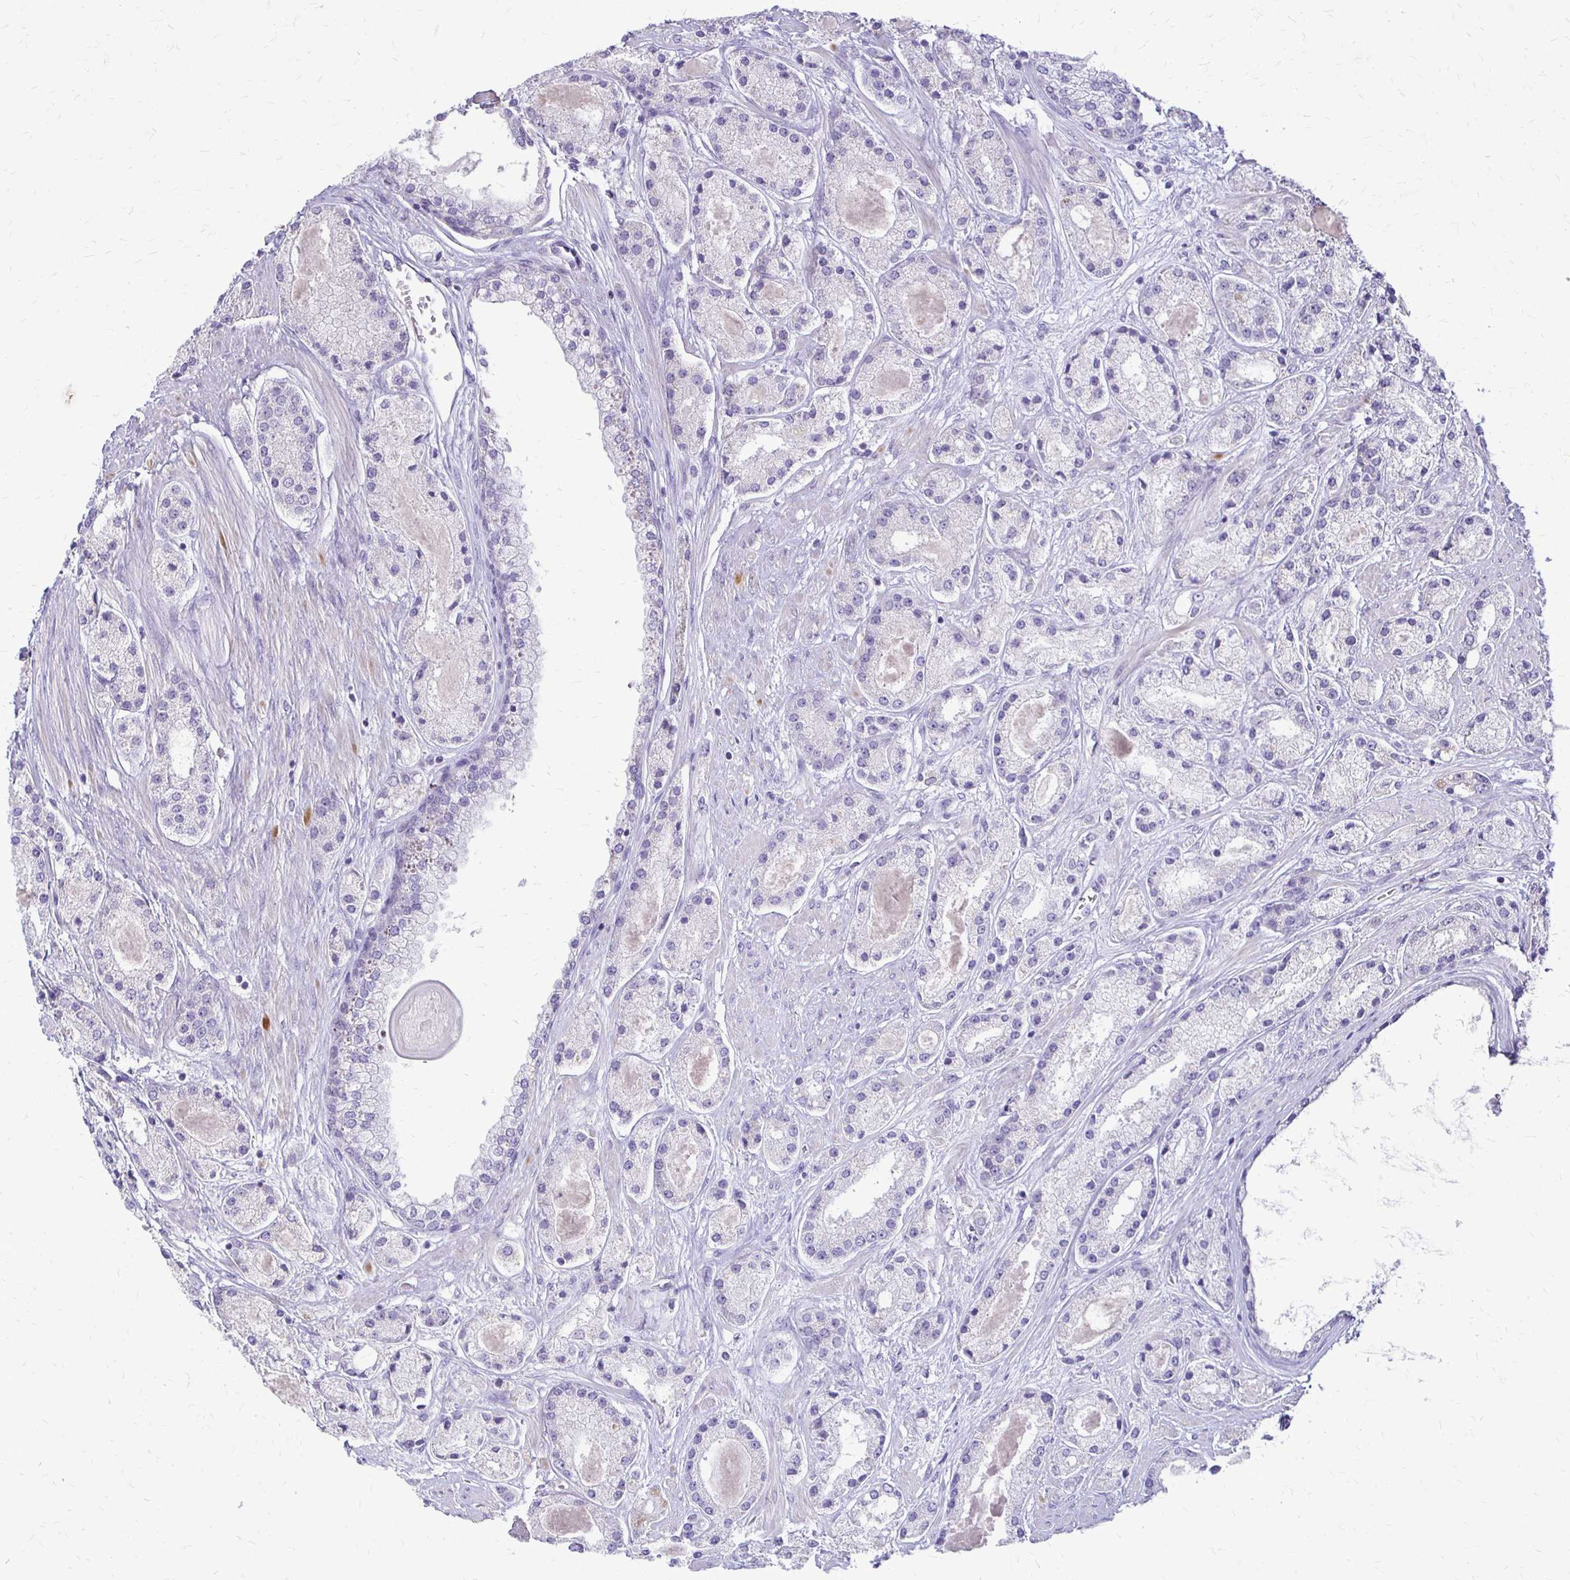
{"staining": {"intensity": "negative", "quantity": "none", "location": "none"}, "tissue": "prostate cancer", "cell_type": "Tumor cells", "image_type": "cancer", "snomed": [{"axis": "morphology", "description": "Adenocarcinoma, High grade"}, {"axis": "topography", "description": "Prostate"}], "caption": "Tumor cells show no significant positivity in adenocarcinoma (high-grade) (prostate).", "gene": "ALPG", "patient": {"sex": "male", "age": 67}}